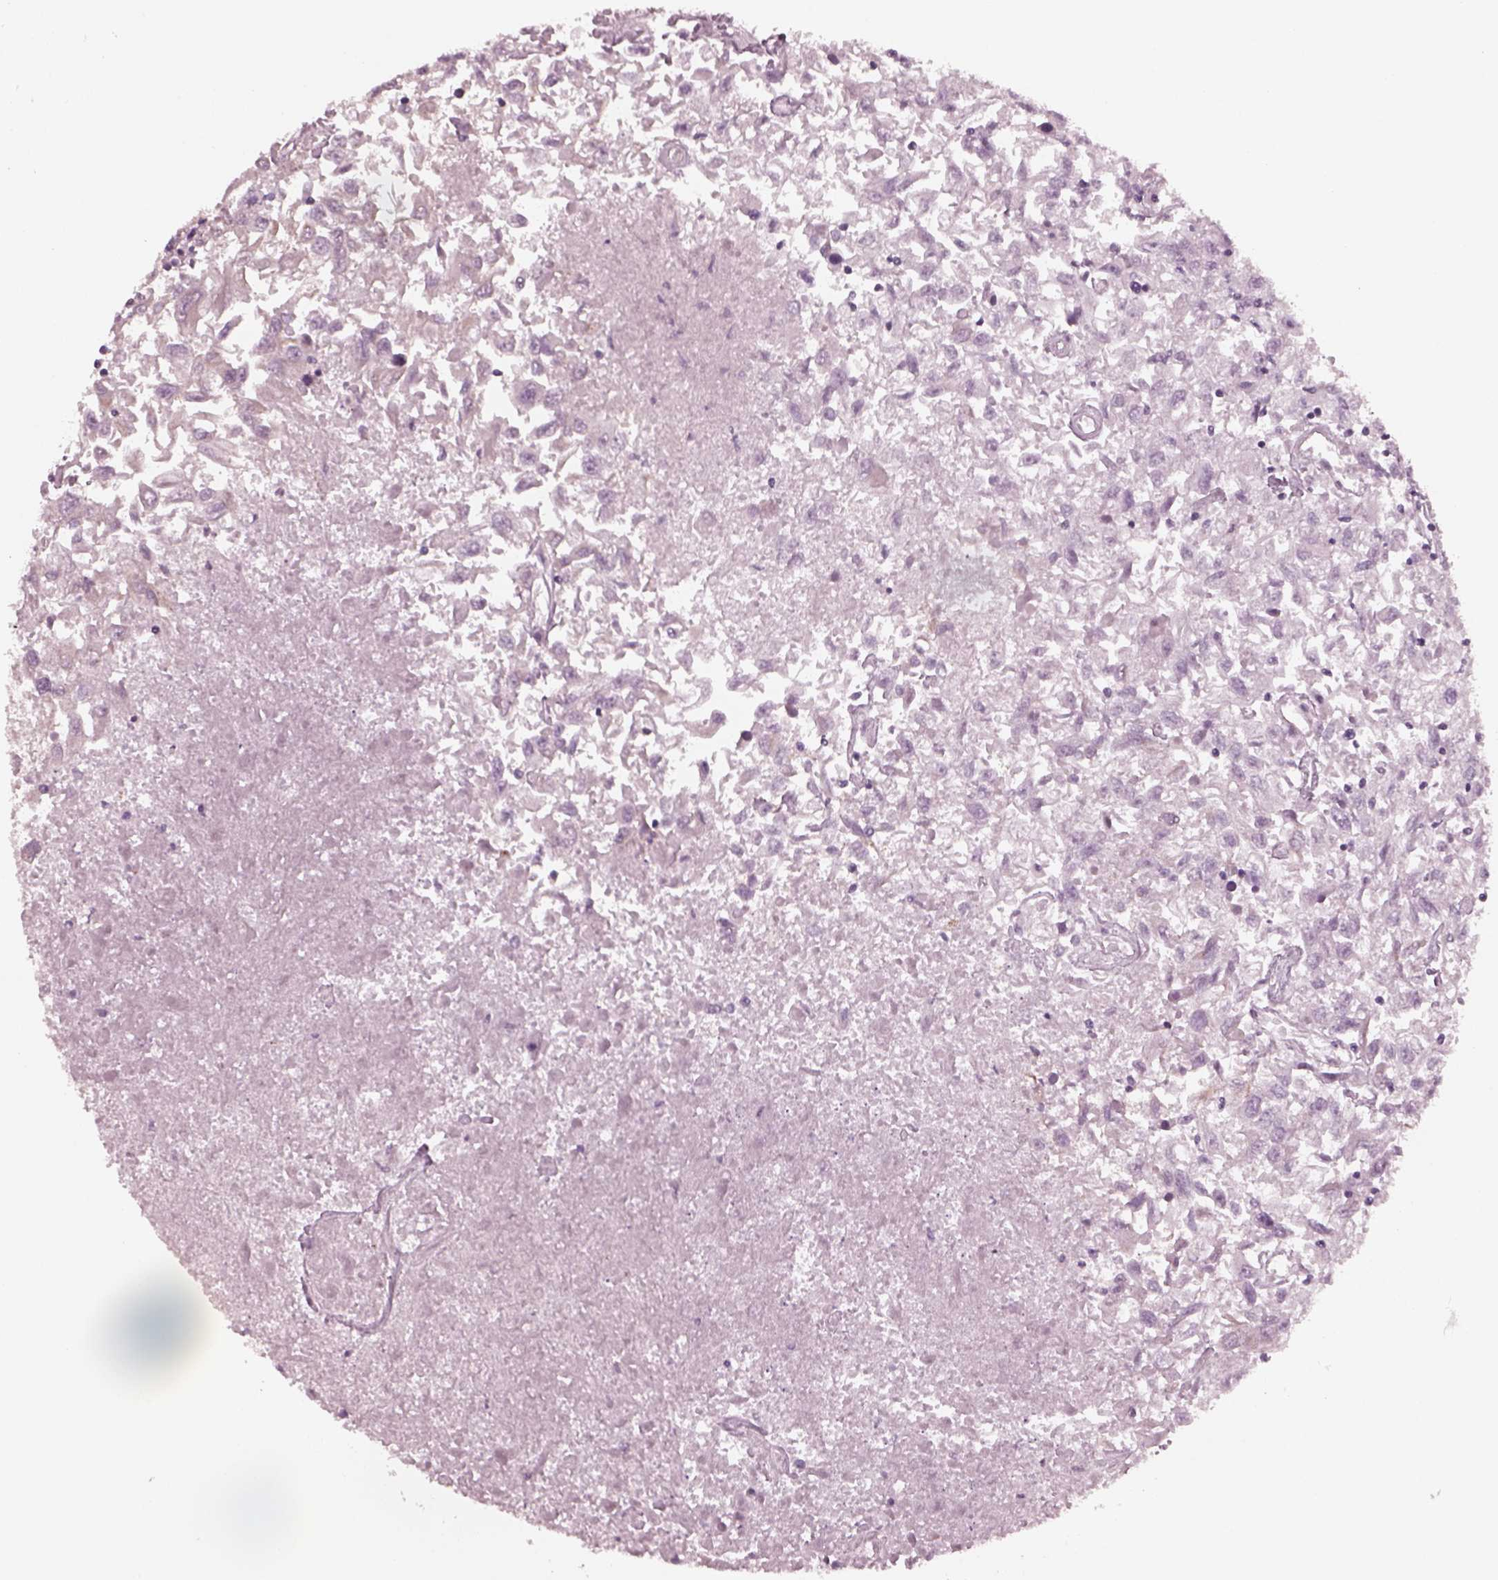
{"staining": {"intensity": "weak", "quantity": "<25%", "location": "cytoplasmic/membranous"}, "tissue": "renal cancer", "cell_type": "Tumor cells", "image_type": "cancer", "snomed": [{"axis": "morphology", "description": "Adenocarcinoma, NOS"}, {"axis": "topography", "description": "Kidney"}], "caption": "Immunohistochemistry (IHC) histopathology image of renal cancer (adenocarcinoma) stained for a protein (brown), which demonstrates no expression in tumor cells.", "gene": "YY2", "patient": {"sex": "female", "age": 76}}